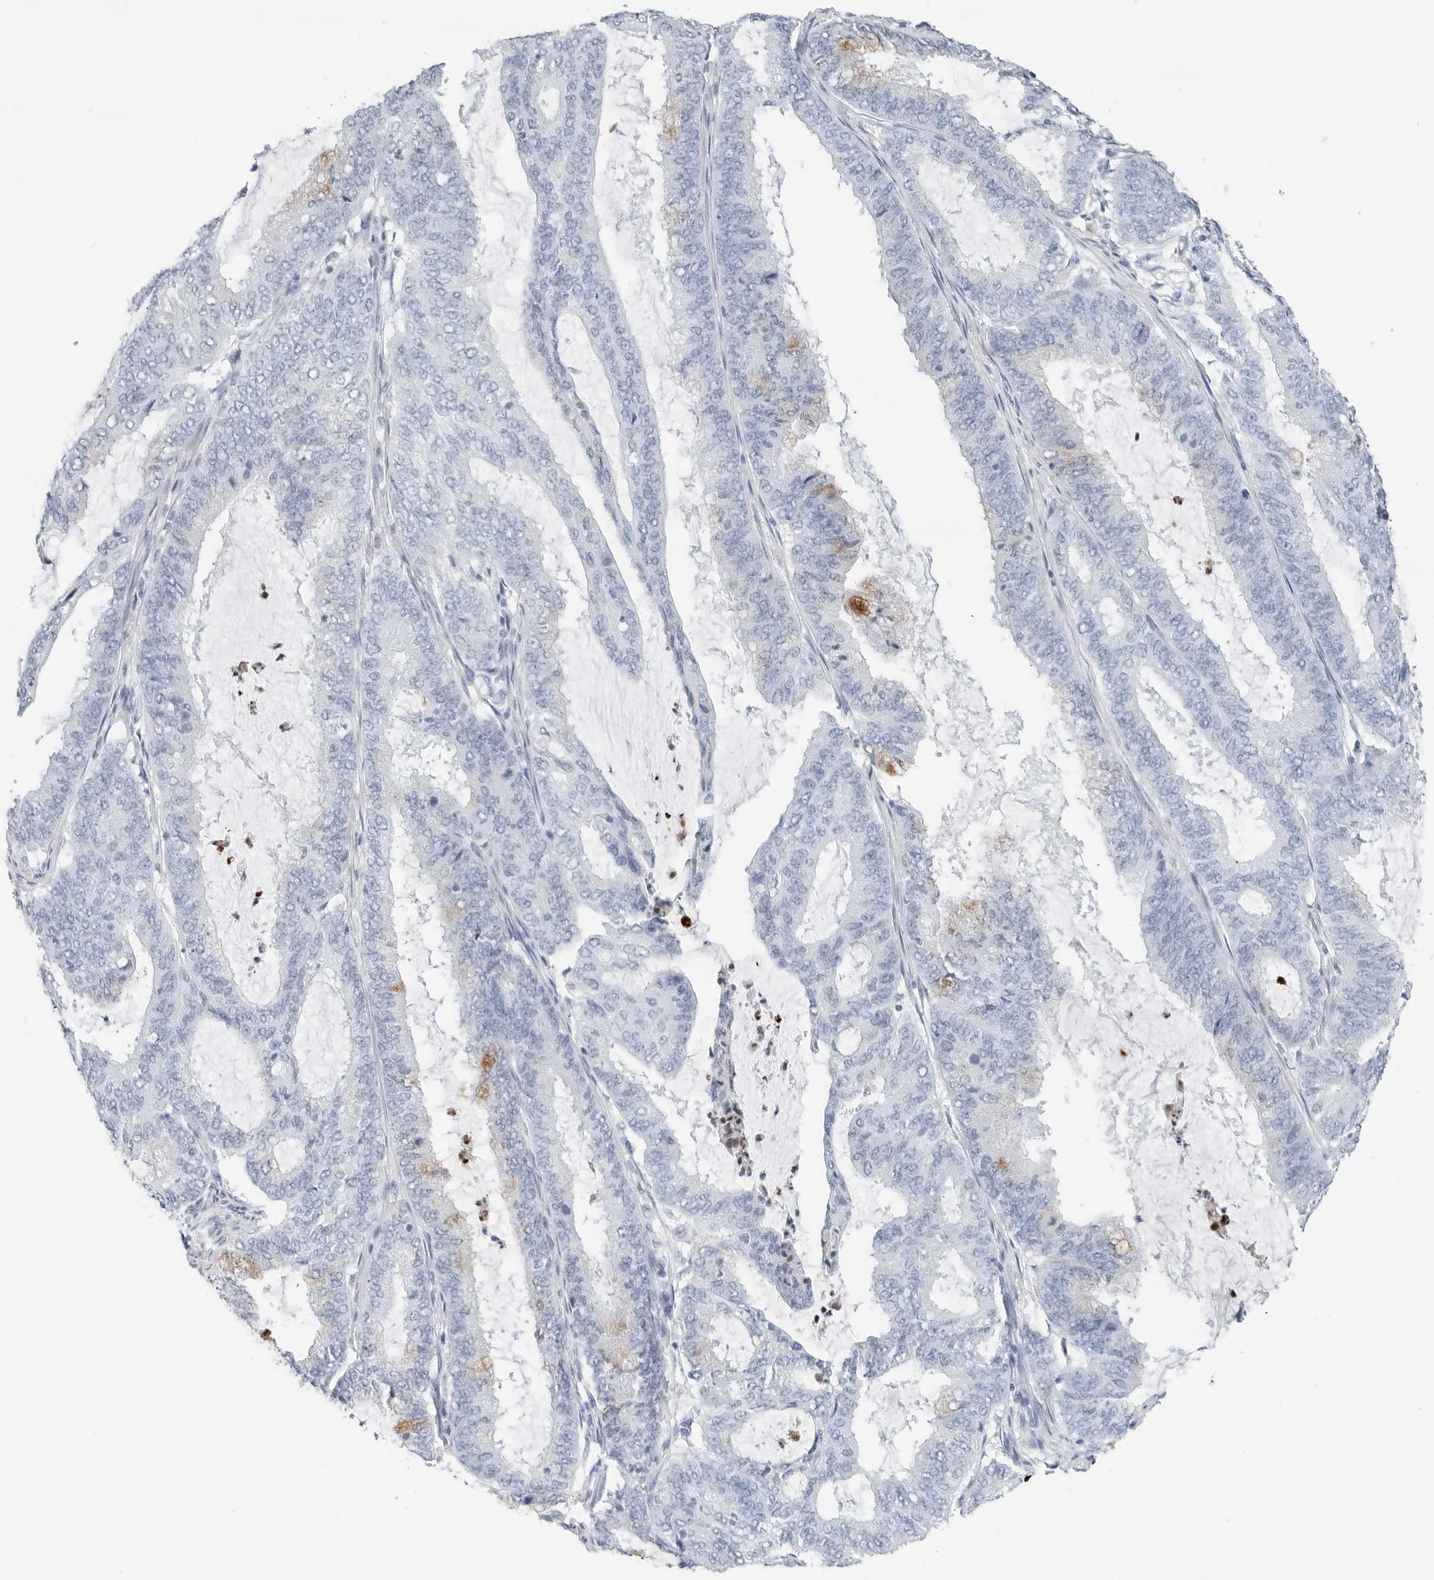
{"staining": {"intensity": "weak", "quantity": "<25%", "location": "cytoplasmic/membranous"}, "tissue": "endometrial cancer", "cell_type": "Tumor cells", "image_type": "cancer", "snomed": [{"axis": "morphology", "description": "Adenocarcinoma, NOS"}, {"axis": "topography", "description": "Endometrium"}], "caption": "Micrograph shows no significant protein staining in tumor cells of adenocarcinoma (endometrial).", "gene": "SLPI", "patient": {"sex": "female", "age": 51}}